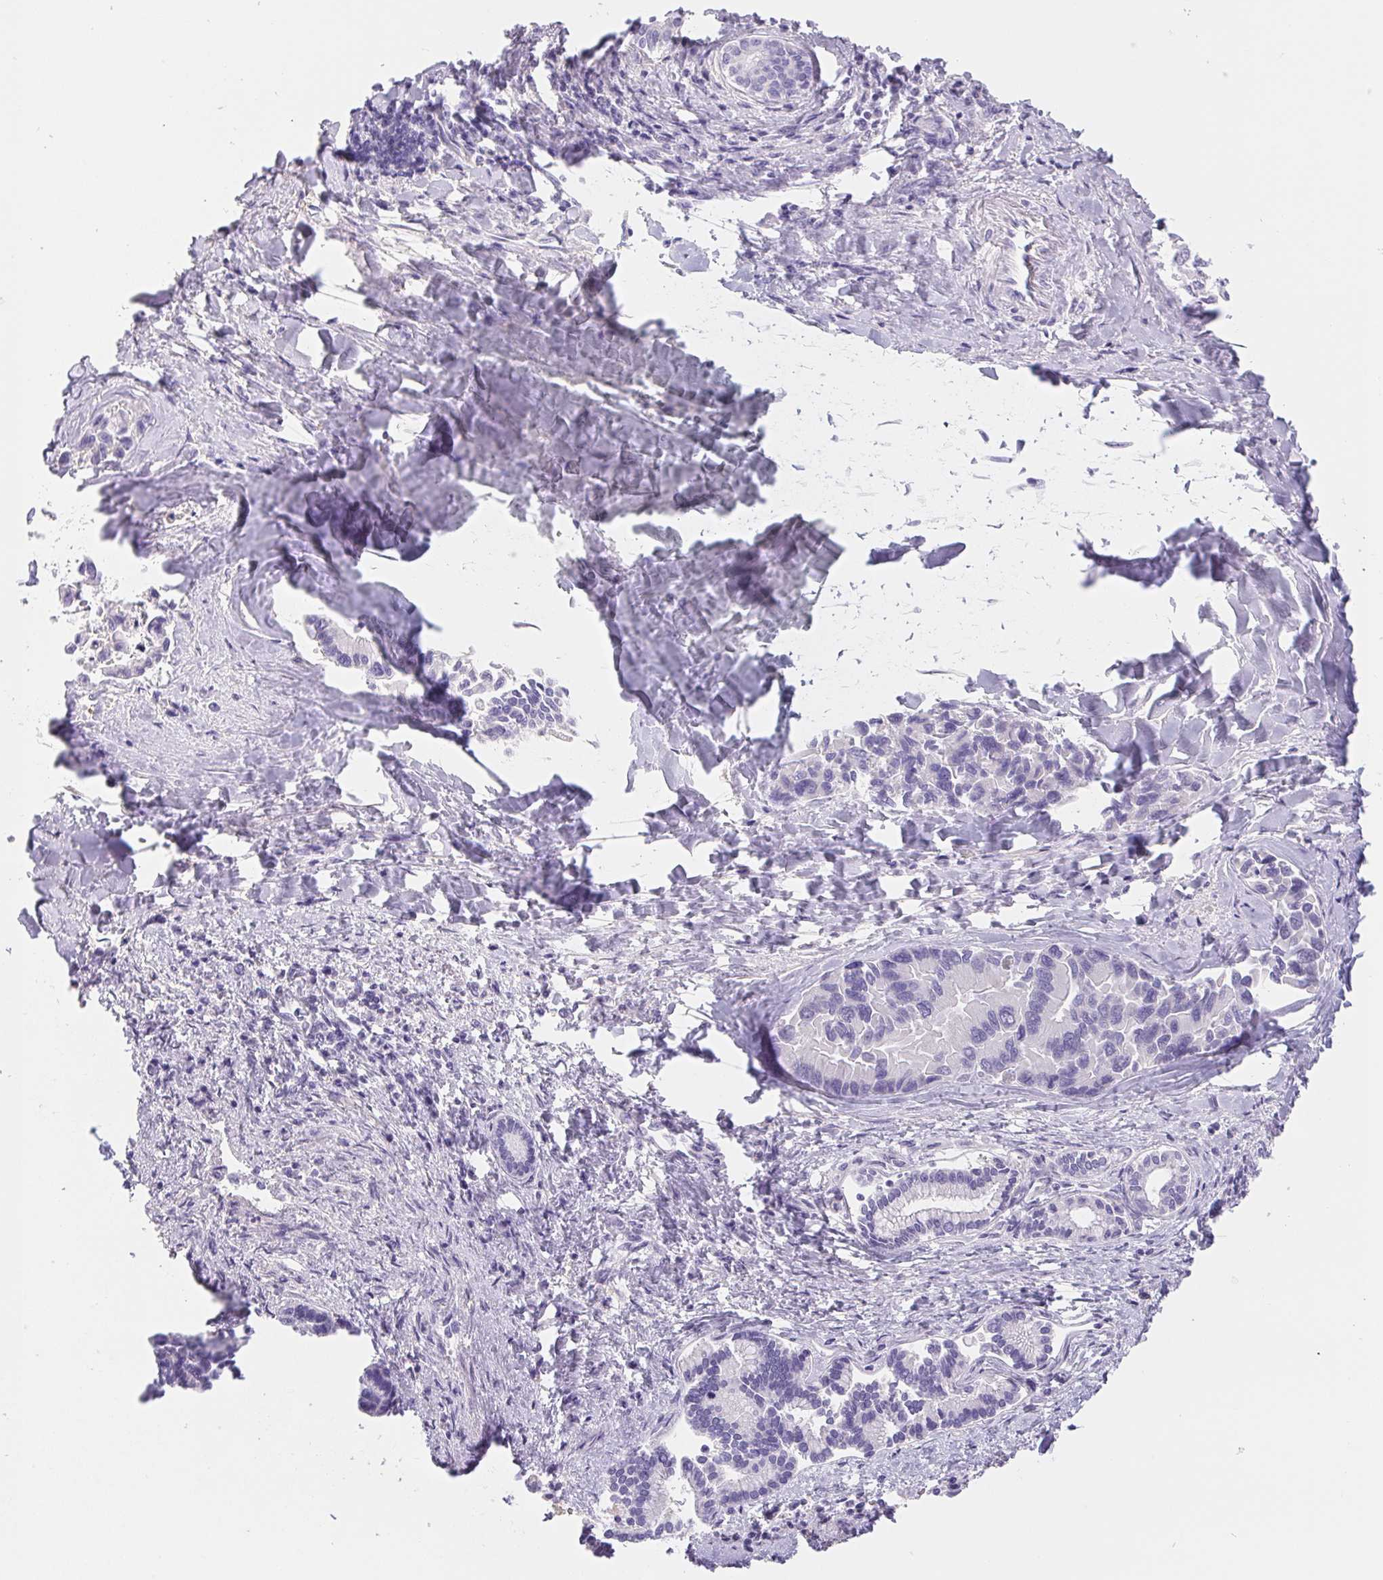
{"staining": {"intensity": "negative", "quantity": "none", "location": "none"}, "tissue": "liver cancer", "cell_type": "Tumor cells", "image_type": "cancer", "snomed": [{"axis": "morphology", "description": "Cholangiocarcinoma"}, {"axis": "topography", "description": "Liver"}], "caption": "Liver cancer stained for a protein using immunohistochemistry (IHC) exhibits no staining tumor cells.", "gene": "PNLIP", "patient": {"sex": "male", "age": 66}}